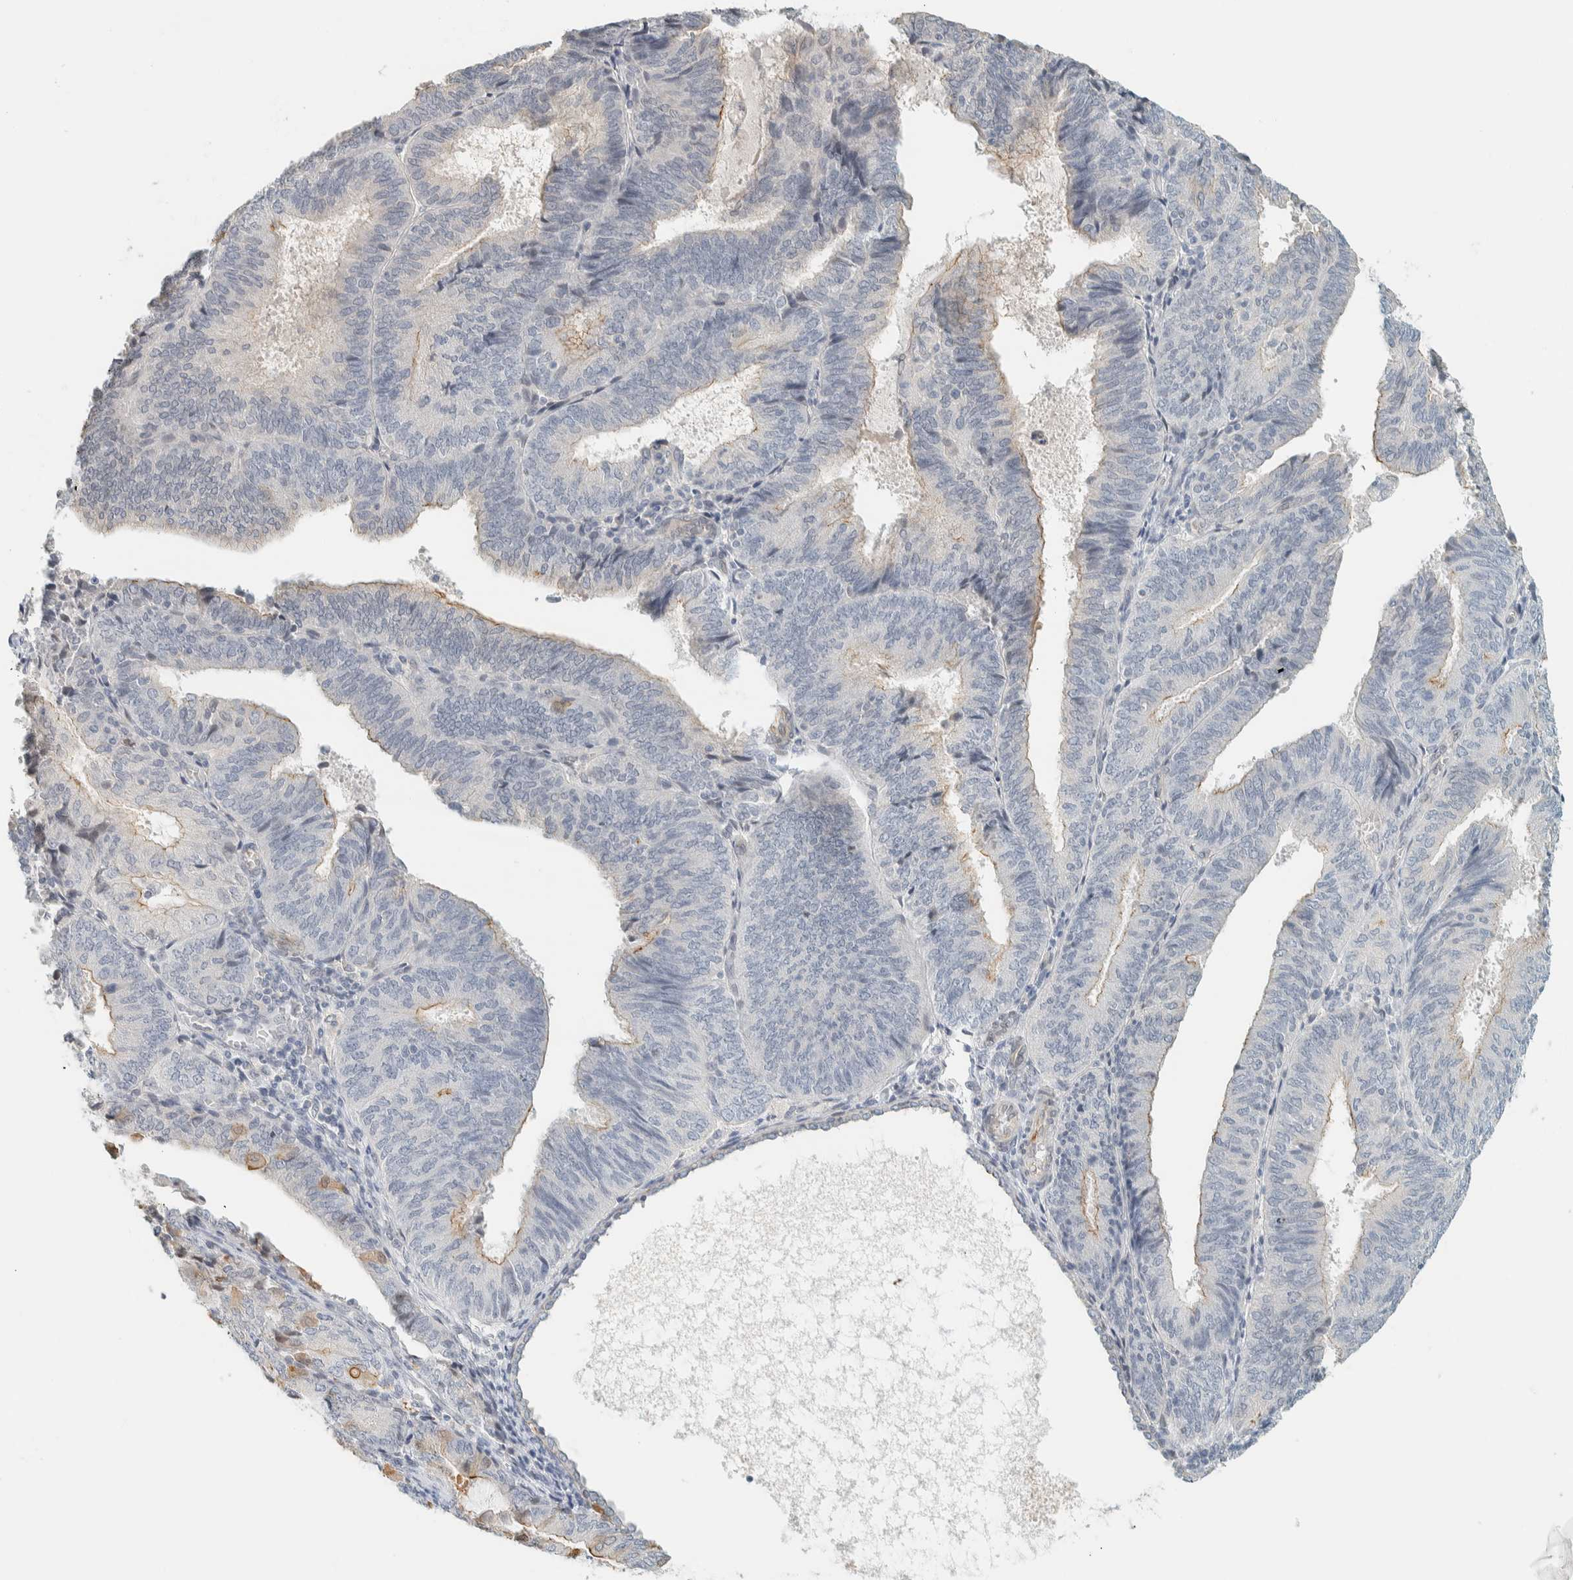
{"staining": {"intensity": "weak", "quantity": "<25%", "location": "cytoplasmic/membranous"}, "tissue": "endometrial cancer", "cell_type": "Tumor cells", "image_type": "cancer", "snomed": [{"axis": "morphology", "description": "Adenocarcinoma, NOS"}, {"axis": "topography", "description": "Endometrium"}], "caption": "The photomicrograph exhibits no staining of tumor cells in endometrial cancer.", "gene": "C1QTNF12", "patient": {"sex": "female", "age": 81}}